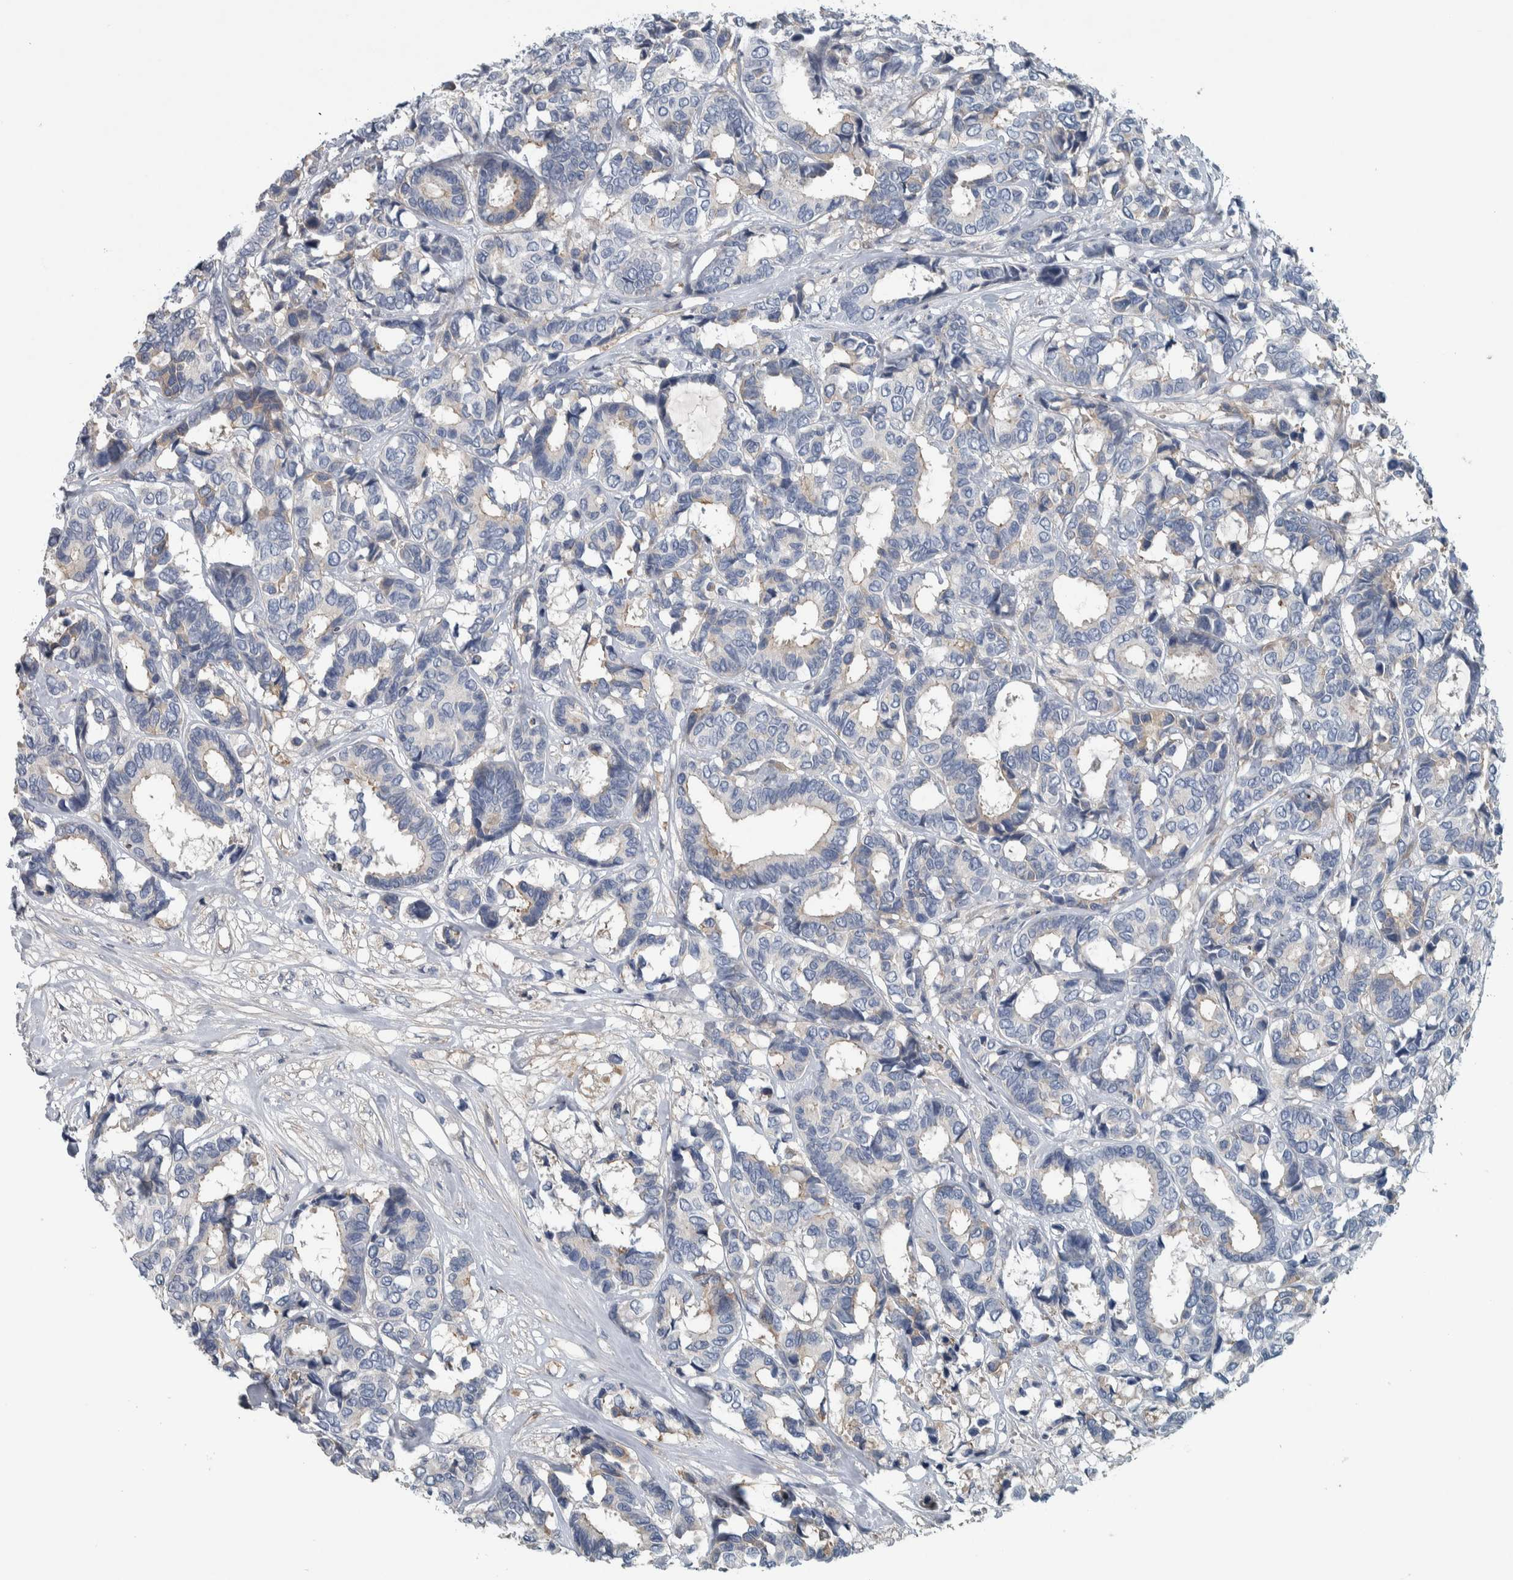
{"staining": {"intensity": "negative", "quantity": "none", "location": "none"}, "tissue": "breast cancer", "cell_type": "Tumor cells", "image_type": "cancer", "snomed": [{"axis": "morphology", "description": "Duct carcinoma"}, {"axis": "topography", "description": "Breast"}], "caption": "Photomicrograph shows no protein staining in tumor cells of breast infiltrating ductal carcinoma tissue. (Immunohistochemistry (ihc), brightfield microscopy, high magnification).", "gene": "SERPINC1", "patient": {"sex": "female", "age": 87}}